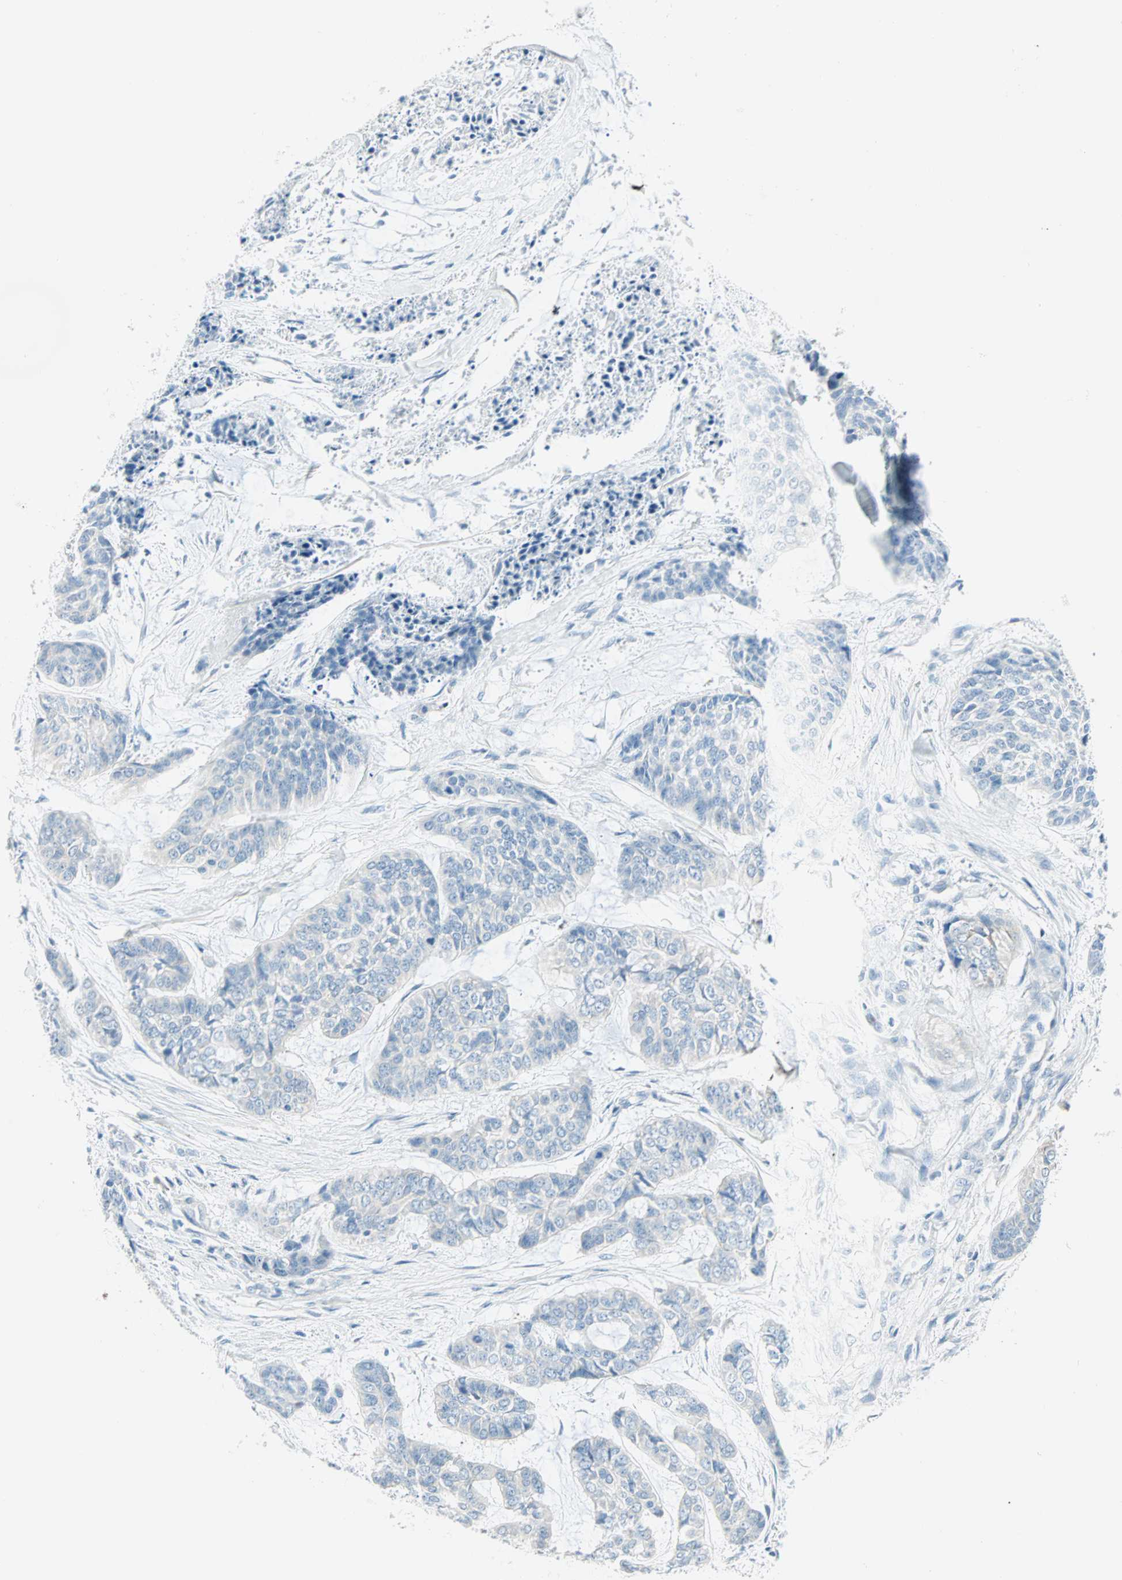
{"staining": {"intensity": "negative", "quantity": "none", "location": "none"}, "tissue": "skin cancer", "cell_type": "Tumor cells", "image_type": "cancer", "snomed": [{"axis": "morphology", "description": "Basal cell carcinoma"}, {"axis": "topography", "description": "Skin"}], "caption": "High power microscopy histopathology image of an IHC histopathology image of skin basal cell carcinoma, revealing no significant expression in tumor cells.", "gene": "SULT1C2", "patient": {"sex": "female", "age": 64}}